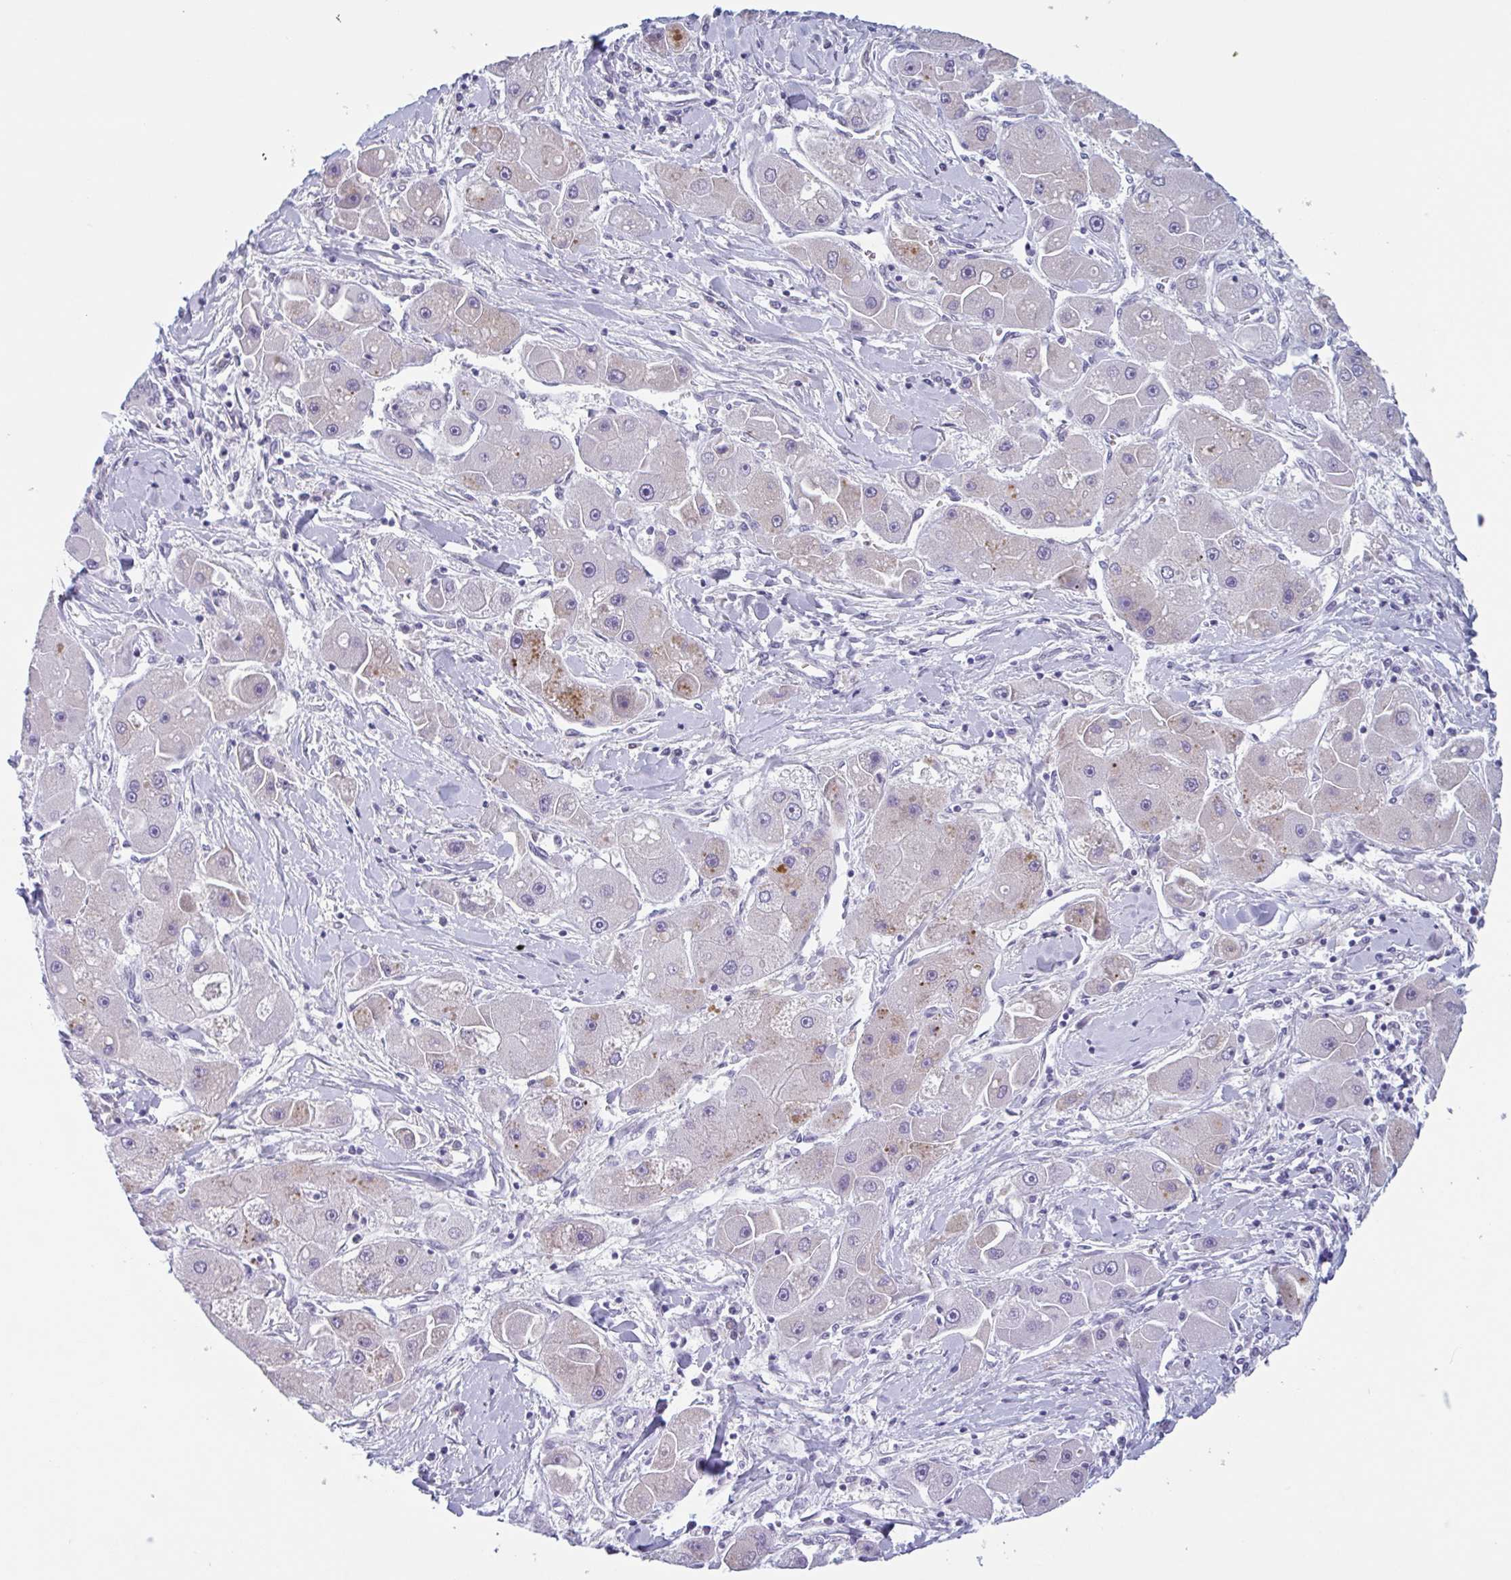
{"staining": {"intensity": "moderate", "quantity": "<25%", "location": "cytoplasmic/membranous"}, "tissue": "liver cancer", "cell_type": "Tumor cells", "image_type": "cancer", "snomed": [{"axis": "morphology", "description": "Carcinoma, Hepatocellular, NOS"}, {"axis": "topography", "description": "Liver"}], "caption": "The image exhibits a brown stain indicating the presence of a protein in the cytoplasmic/membranous of tumor cells in hepatocellular carcinoma (liver). Using DAB (brown) and hematoxylin (blue) stains, captured at high magnification using brightfield microscopy.", "gene": "PLG", "patient": {"sex": "male", "age": 24}}